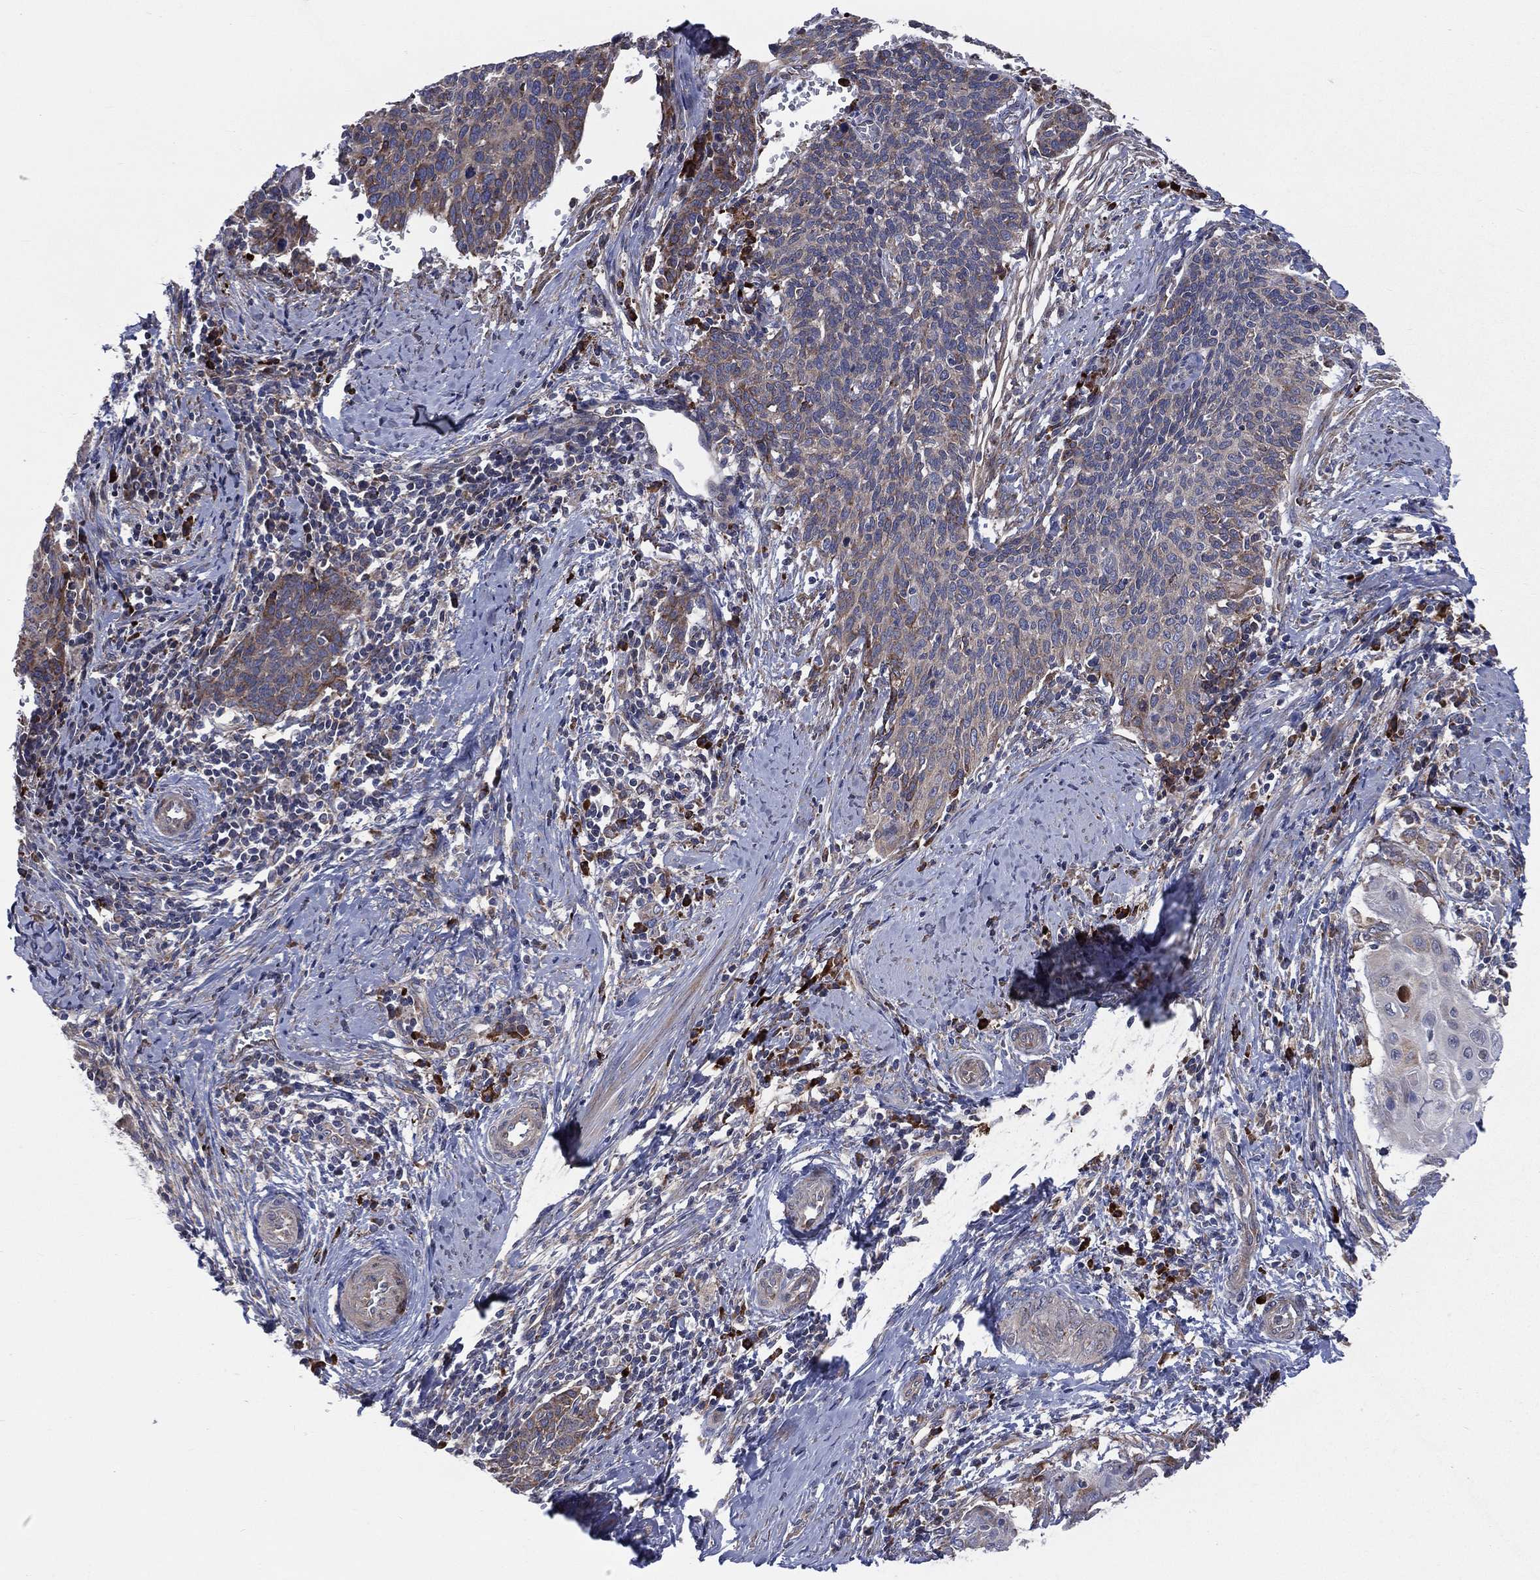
{"staining": {"intensity": "moderate", "quantity": "<25%", "location": "cytoplasmic/membranous"}, "tissue": "cervical cancer", "cell_type": "Tumor cells", "image_type": "cancer", "snomed": [{"axis": "morphology", "description": "Squamous cell carcinoma, NOS"}, {"axis": "topography", "description": "Cervix"}], "caption": "Immunohistochemistry (IHC) of human cervical cancer shows low levels of moderate cytoplasmic/membranous staining in approximately <25% of tumor cells.", "gene": "CCDC159", "patient": {"sex": "female", "age": 39}}